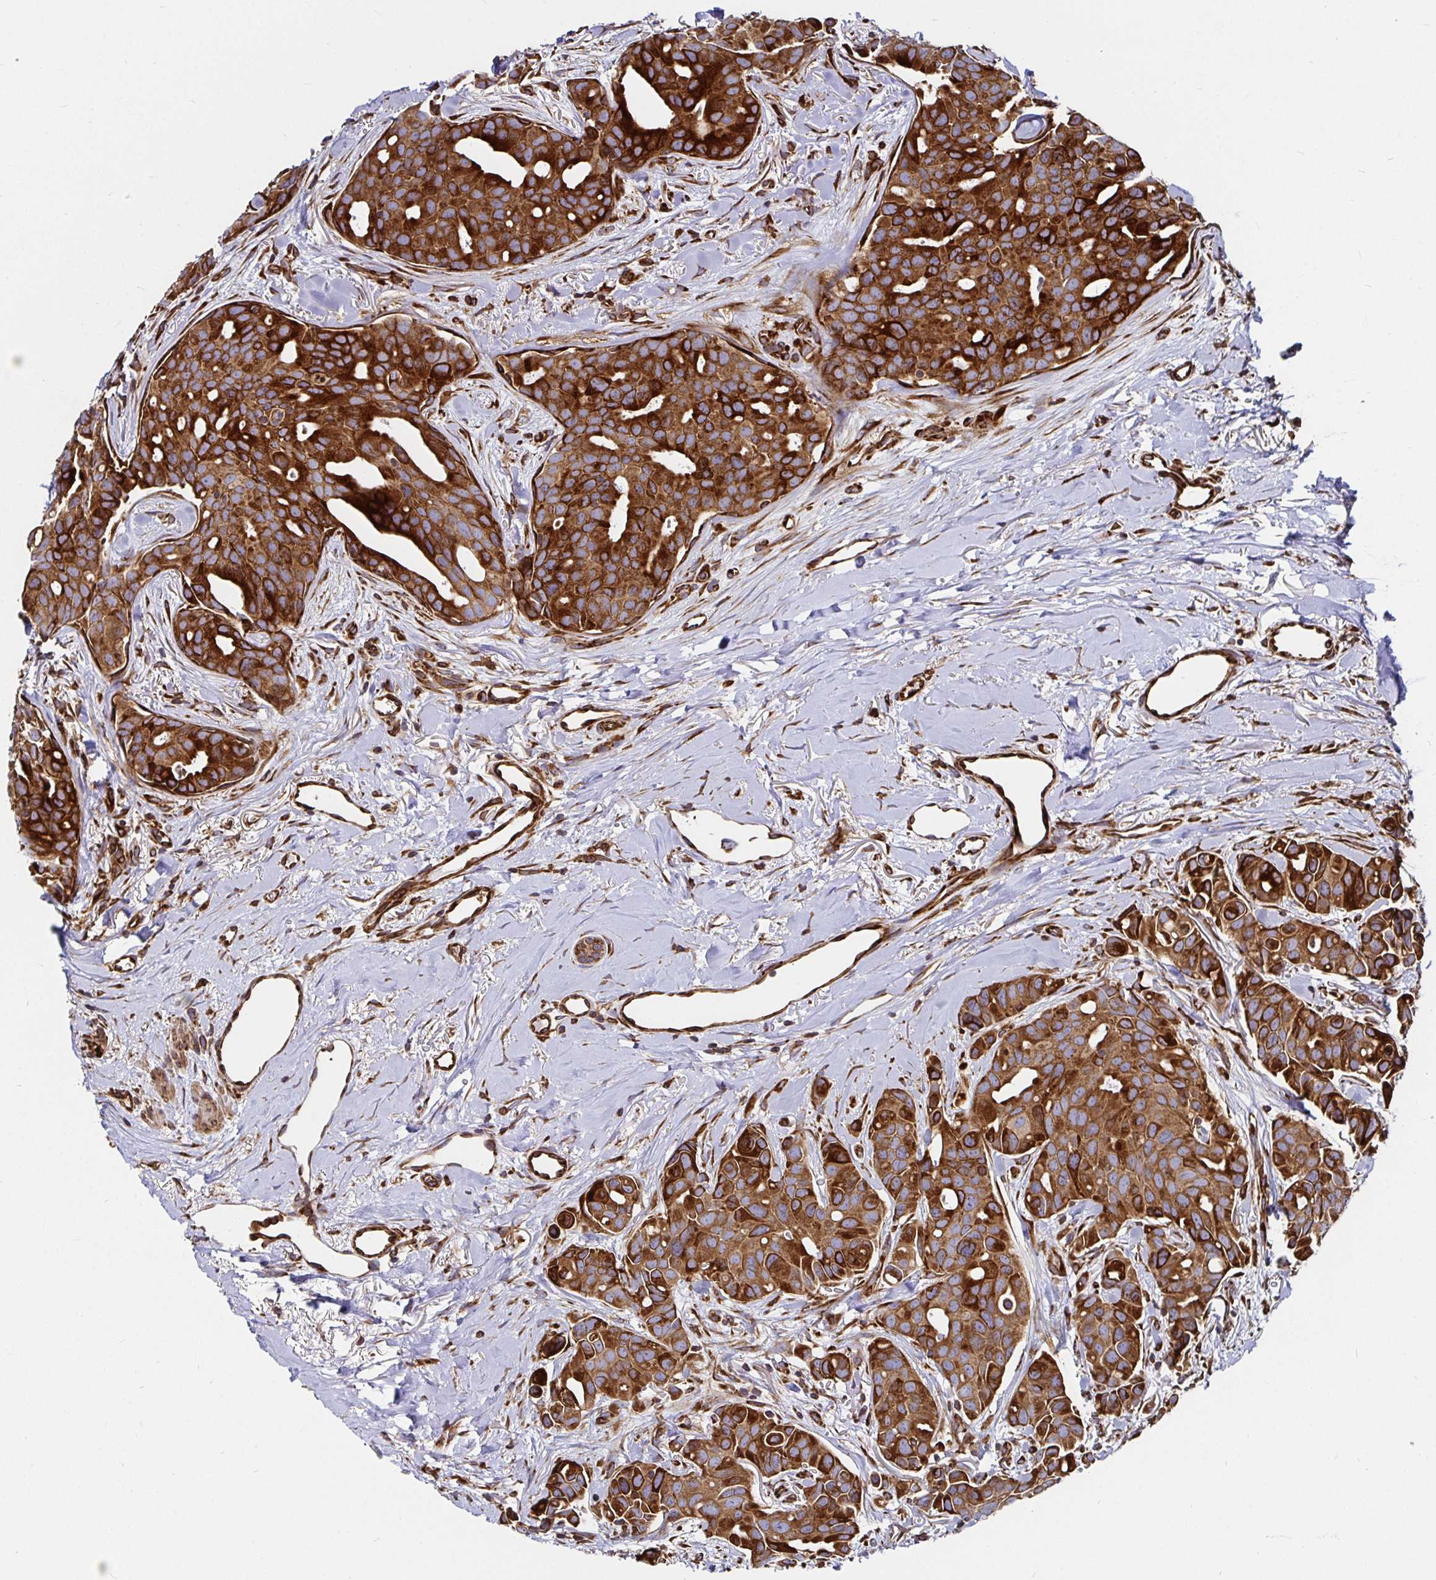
{"staining": {"intensity": "strong", "quantity": ">75%", "location": "cytoplasmic/membranous"}, "tissue": "breast cancer", "cell_type": "Tumor cells", "image_type": "cancer", "snomed": [{"axis": "morphology", "description": "Duct carcinoma"}, {"axis": "topography", "description": "Breast"}], "caption": "The photomicrograph reveals staining of breast cancer, revealing strong cytoplasmic/membranous protein positivity (brown color) within tumor cells. The staining is performed using DAB (3,3'-diaminobenzidine) brown chromogen to label protein expression. The nuclei are counter-stained blue using hematoxylin.", "gene": "SMYD3", "patient": {"sex": "female", "age": 54}}